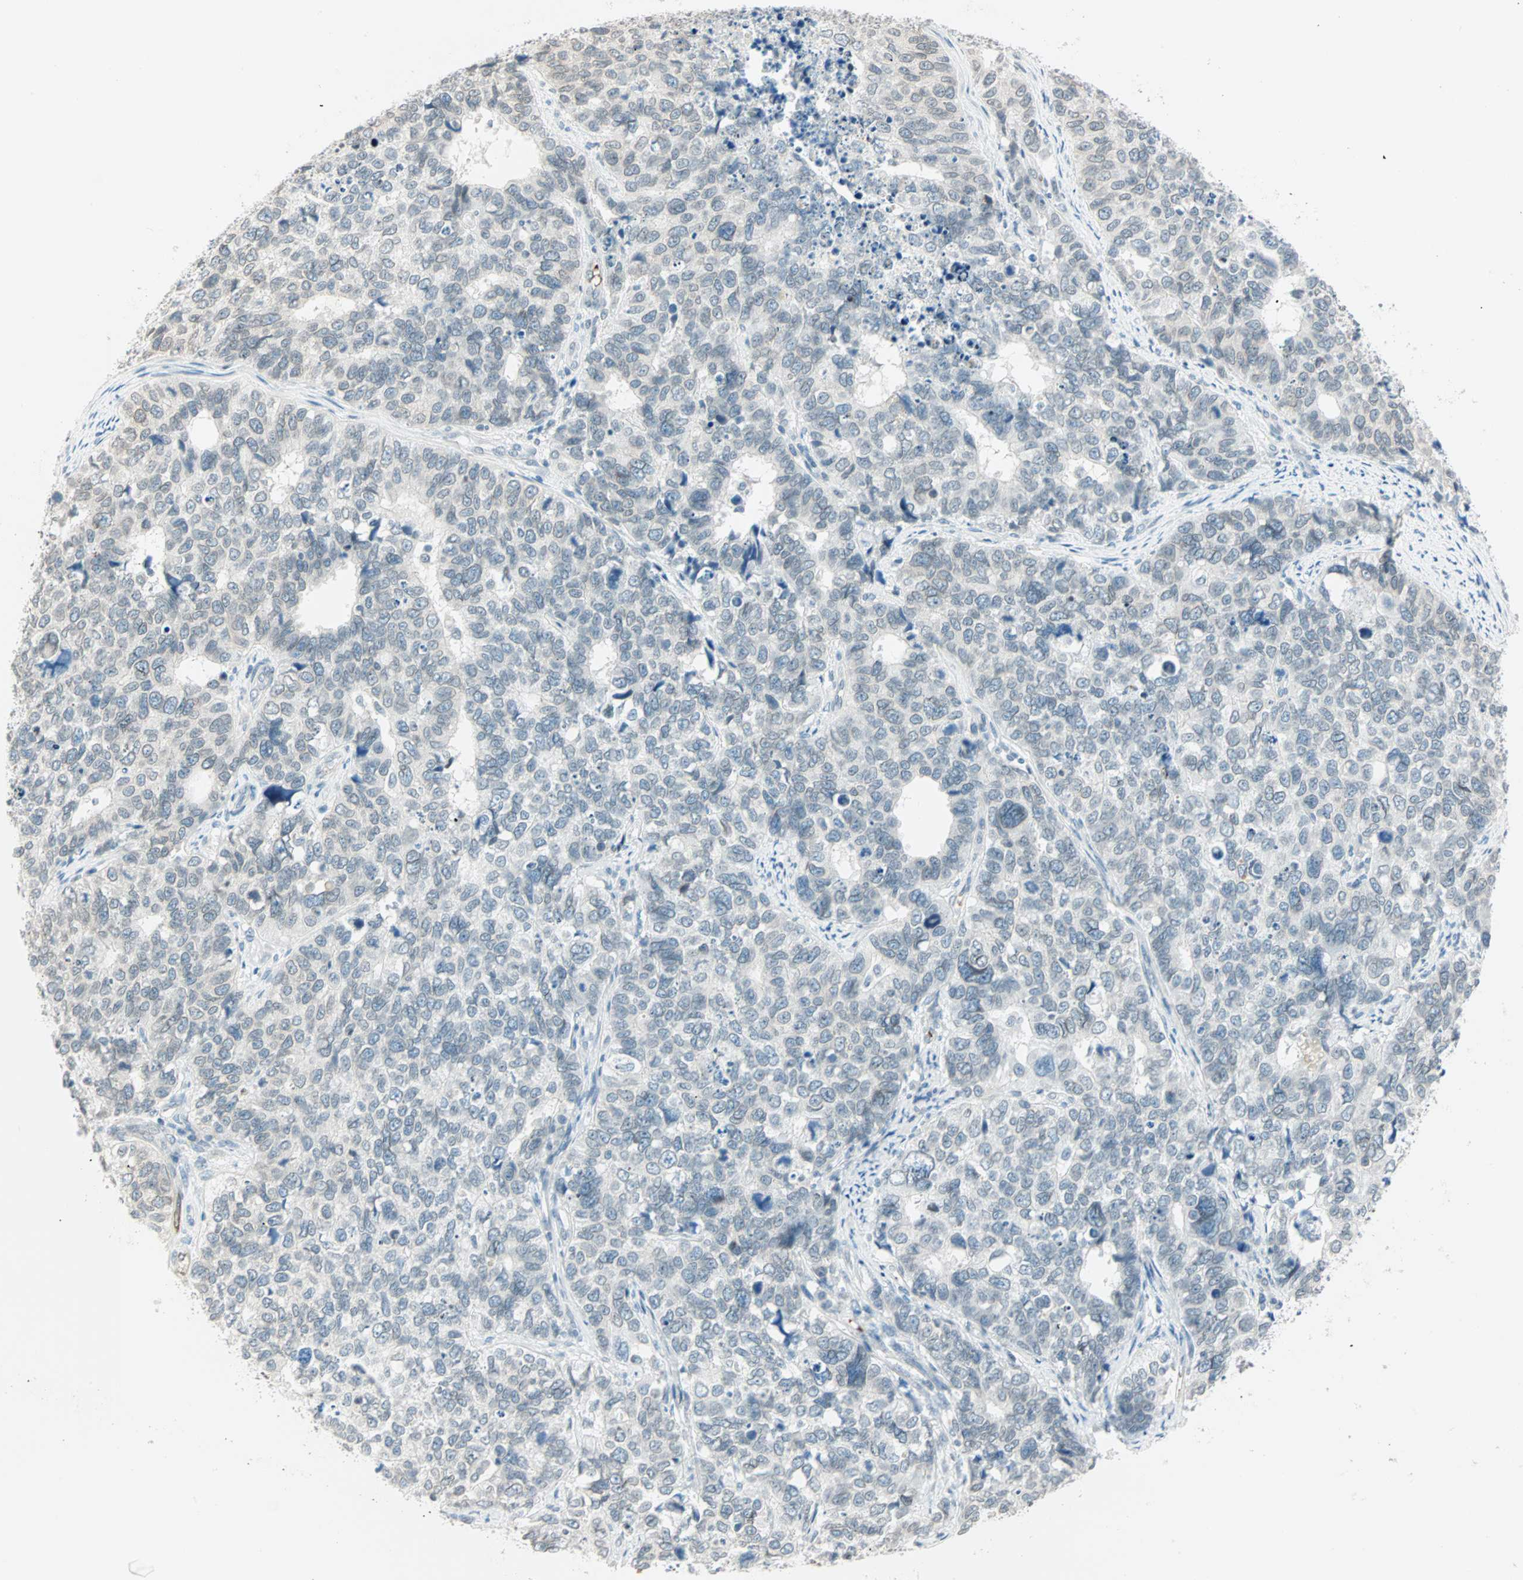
{"staining": {"intensity": "weak", "quantity": "<25%", "location": "cytoplasmic/membranous,nuclear"}, "tissue": "cervical cancer", "cell_type": "Tumor cells", "image_type": "cancer", "snomed": [{"axis": "morphology", "description": "Squamous cell carcinoma, NOS"}, {"axis": "topography", "description": "Cervix"}], "caption": "Immunohistochemistry (IHC) image of human cervical cancer stained for a protein (brown), which exhibits no expression in tumor cells. (Stains: DAB (3,3'-diaminobenzidine) immunohistochemistry with hematoxylin counter stain, Microscopy: brightfield microscopy at high magnification).", "gene": "BCAN", "patient": {"sex": "female", "age": 63}}